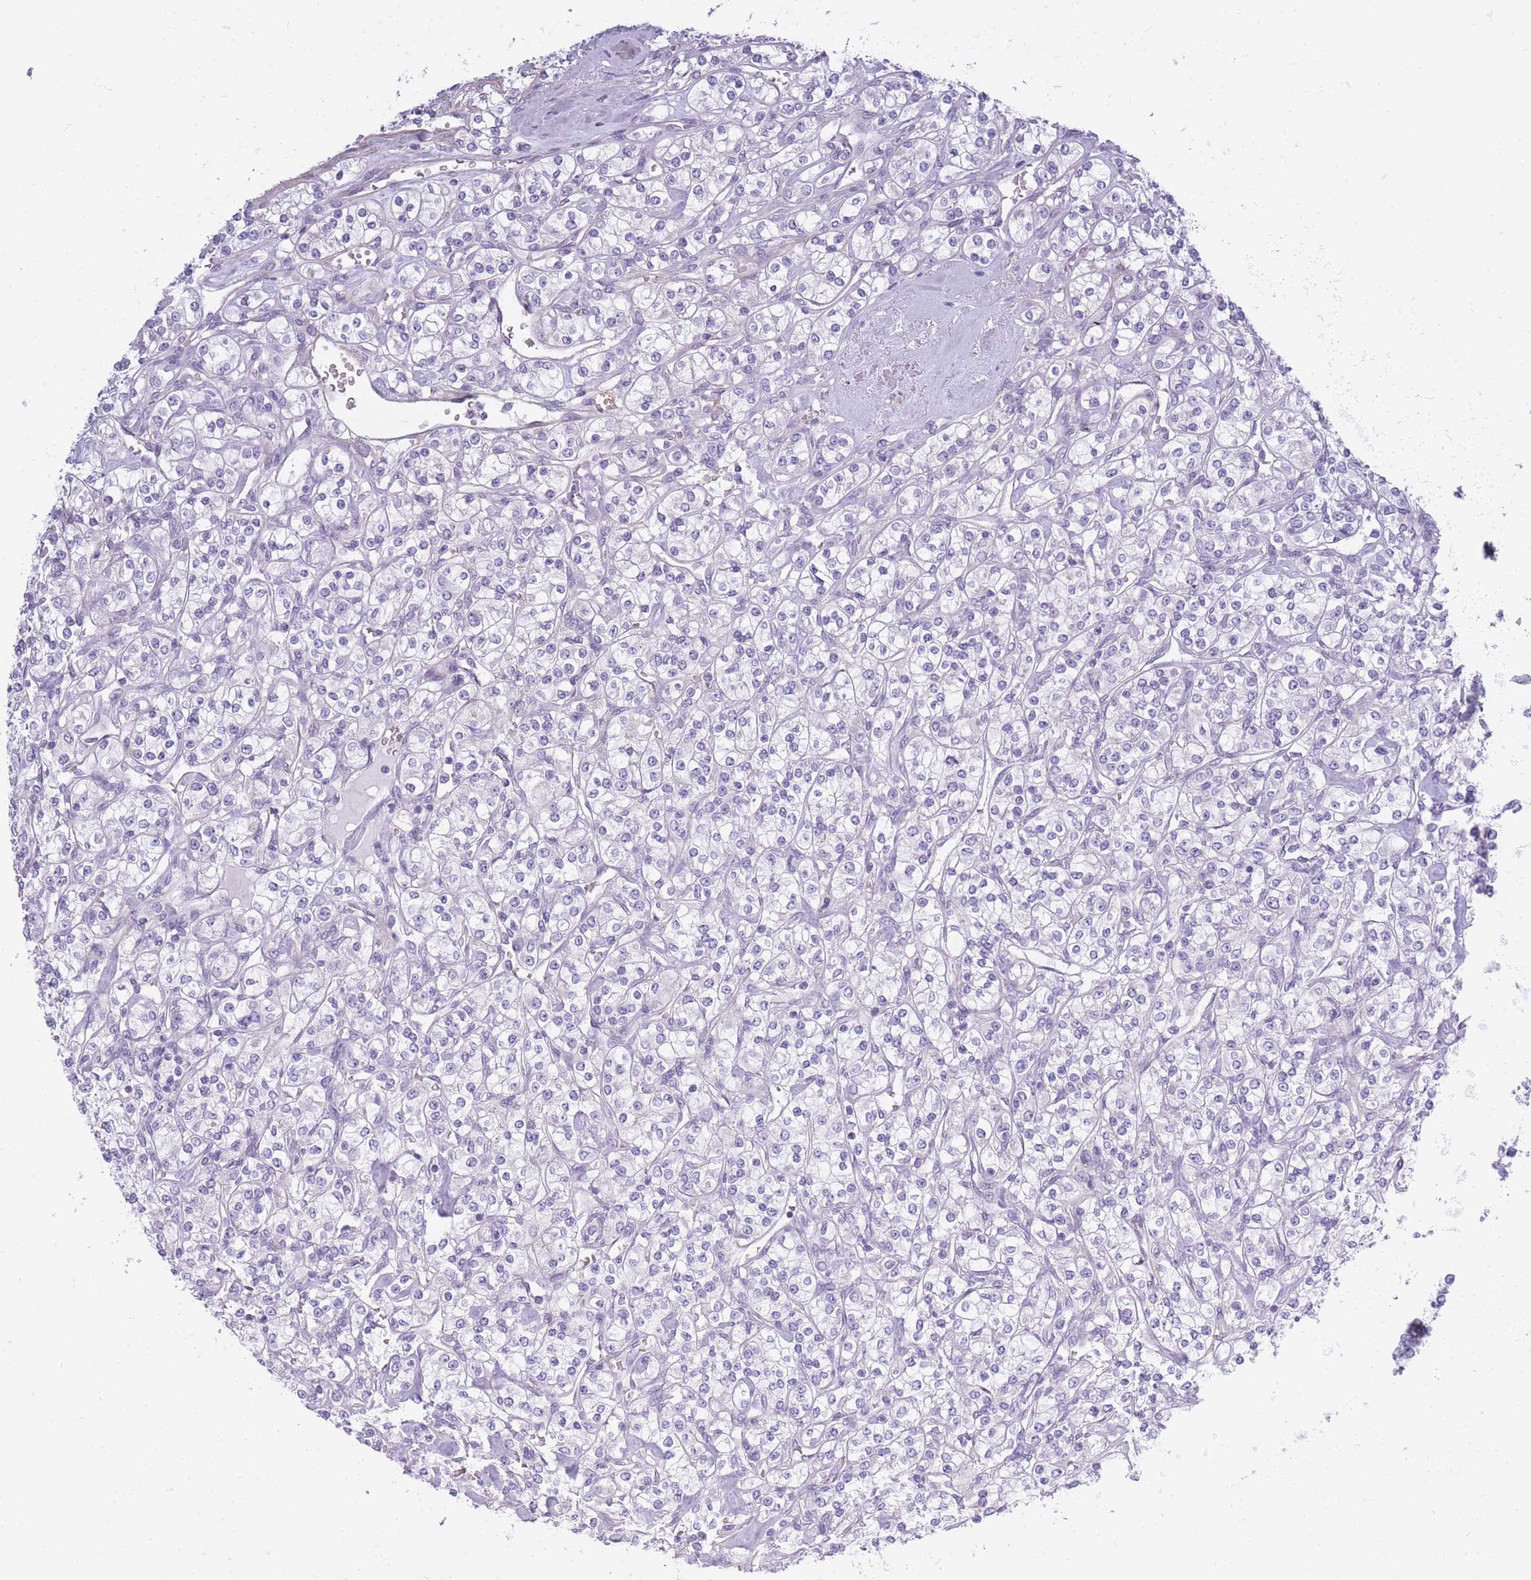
{"staining": {"intensity": "negative", "quantity": "none", "location": "none"}, "tissue": "renal cancer", "cell_type": "Tumor cells", "image_type": "cancer", "snomed": [{"axis": "morphology", "description": "Adenocarcinoma, NOS"}, {"axis": "topography", "description": "Kidney"}], "caption": "An image of adenocarcinoma (renal) stained for a protein demonstrates no brown staining in tumor cells.", "gene": "AP3M2", "patient": {"sex": "male", "age": 77}}